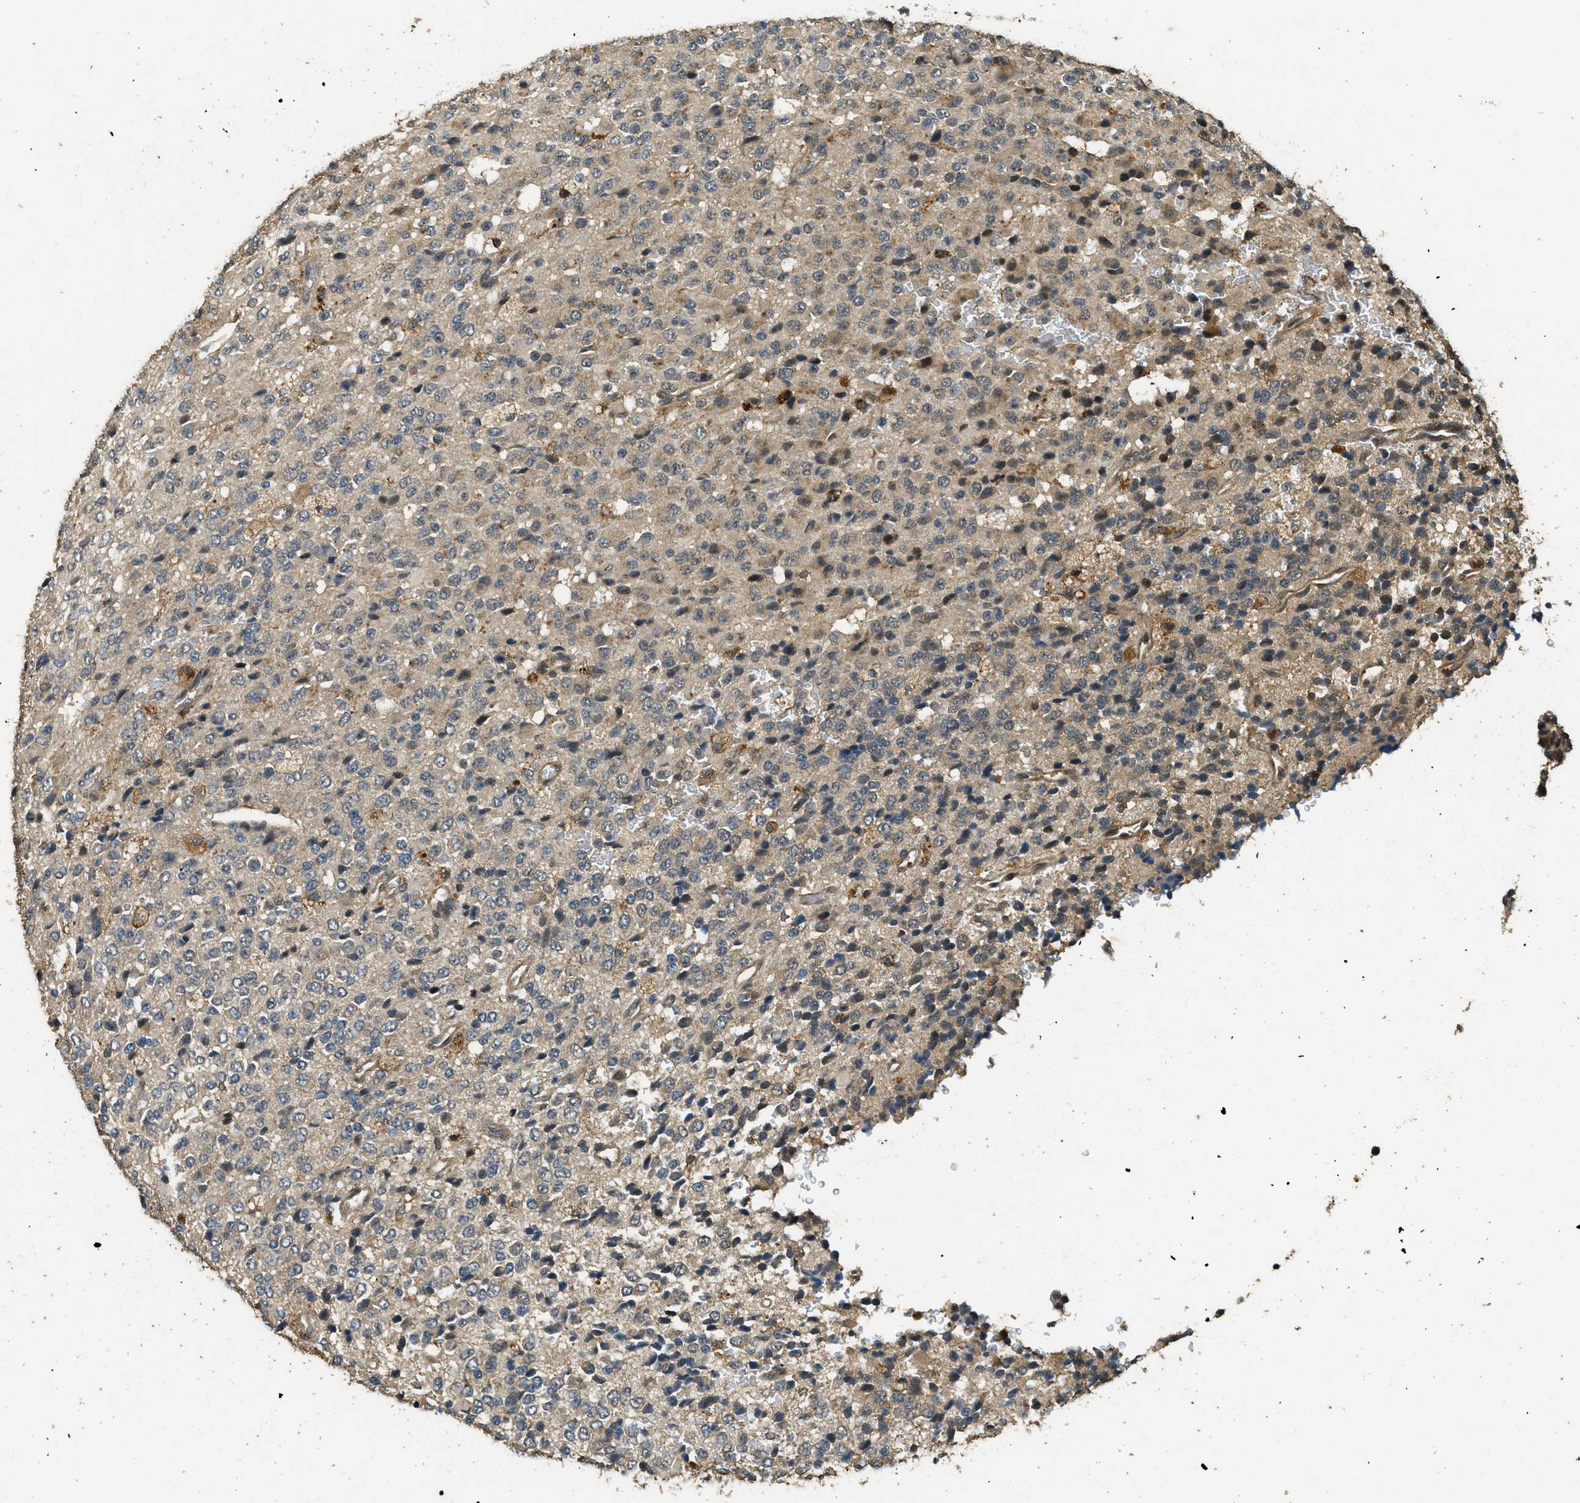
{"staining": {"intensity": "moderate", "quantity": ">75%", "location": "cytoplasmic/membranous"}, "tissue": "glioma", "cell_type": "Tumor cells", "image_type": "cancer", "snomed": [{"axis": "morphology", "description": "Glioma, malignant, High grade"}, {"axis": "topography", "description": "pancreas cauda"}], "caption": "Glioma stained for a protein (brown) demonstrates moderate cytoplasmic/membranous positive staining in about >75% of tumor cells.", "gene": "PPP6R3", "patient": {"sex": "male", "age": 60}}